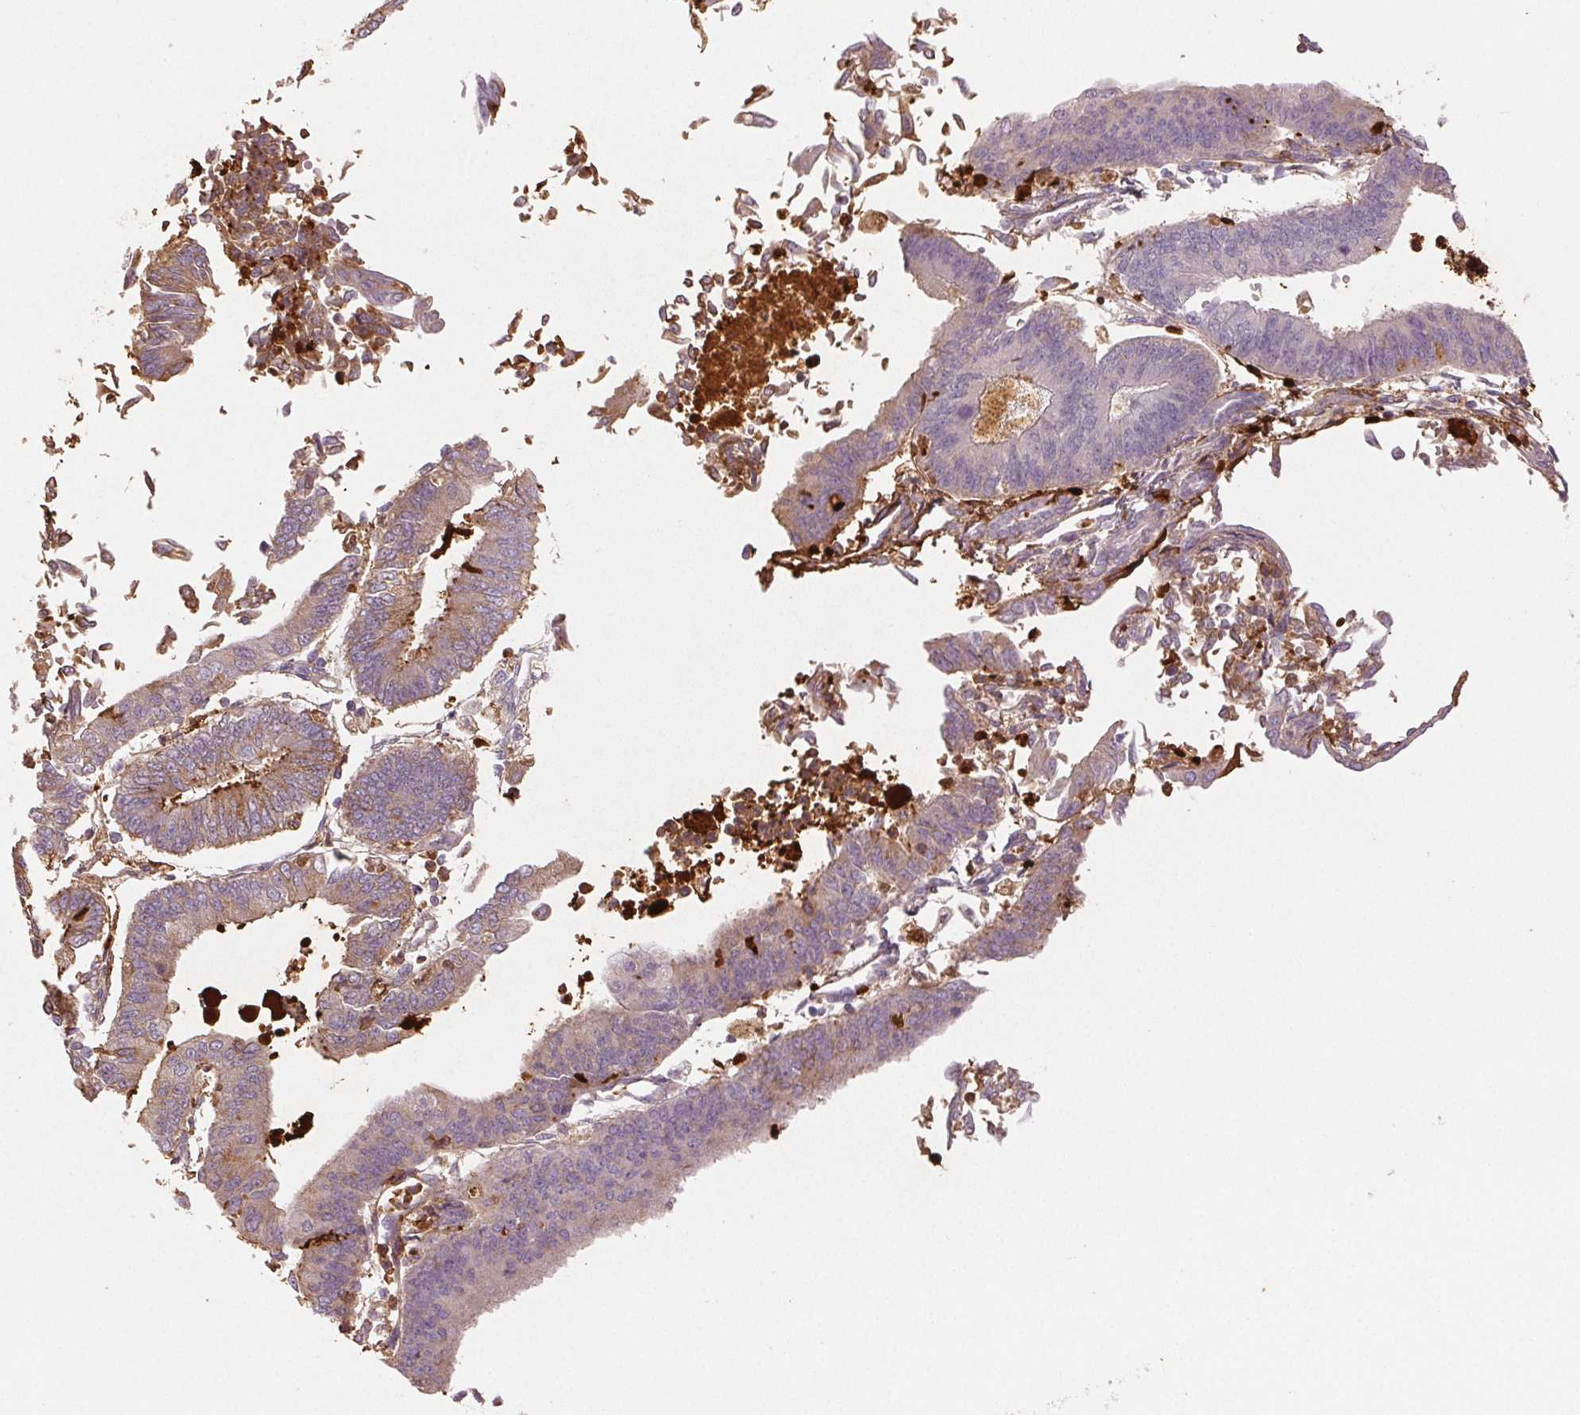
{"staining": {"intensity": "moderate", "quantity": "<25%", "location": "cytoplasmic/membranous"}, "tissue": "endometrial cancer", "cell_type": "Tumor cells", "image_type": "cancer", "snomed": [{"axis": "morphology", "description": "Adenocarcinoma, NOS"}, {"axis": "topography", "description": "Endometrium"}], "caption": "A micrograph of endometrial adenocarcinoma stained for a protein exhibits moderate cytoplasmic/membranous brown staining in tumor cells.", "gene": "LTF", "patient": {"sex": "female", "age": 65}}